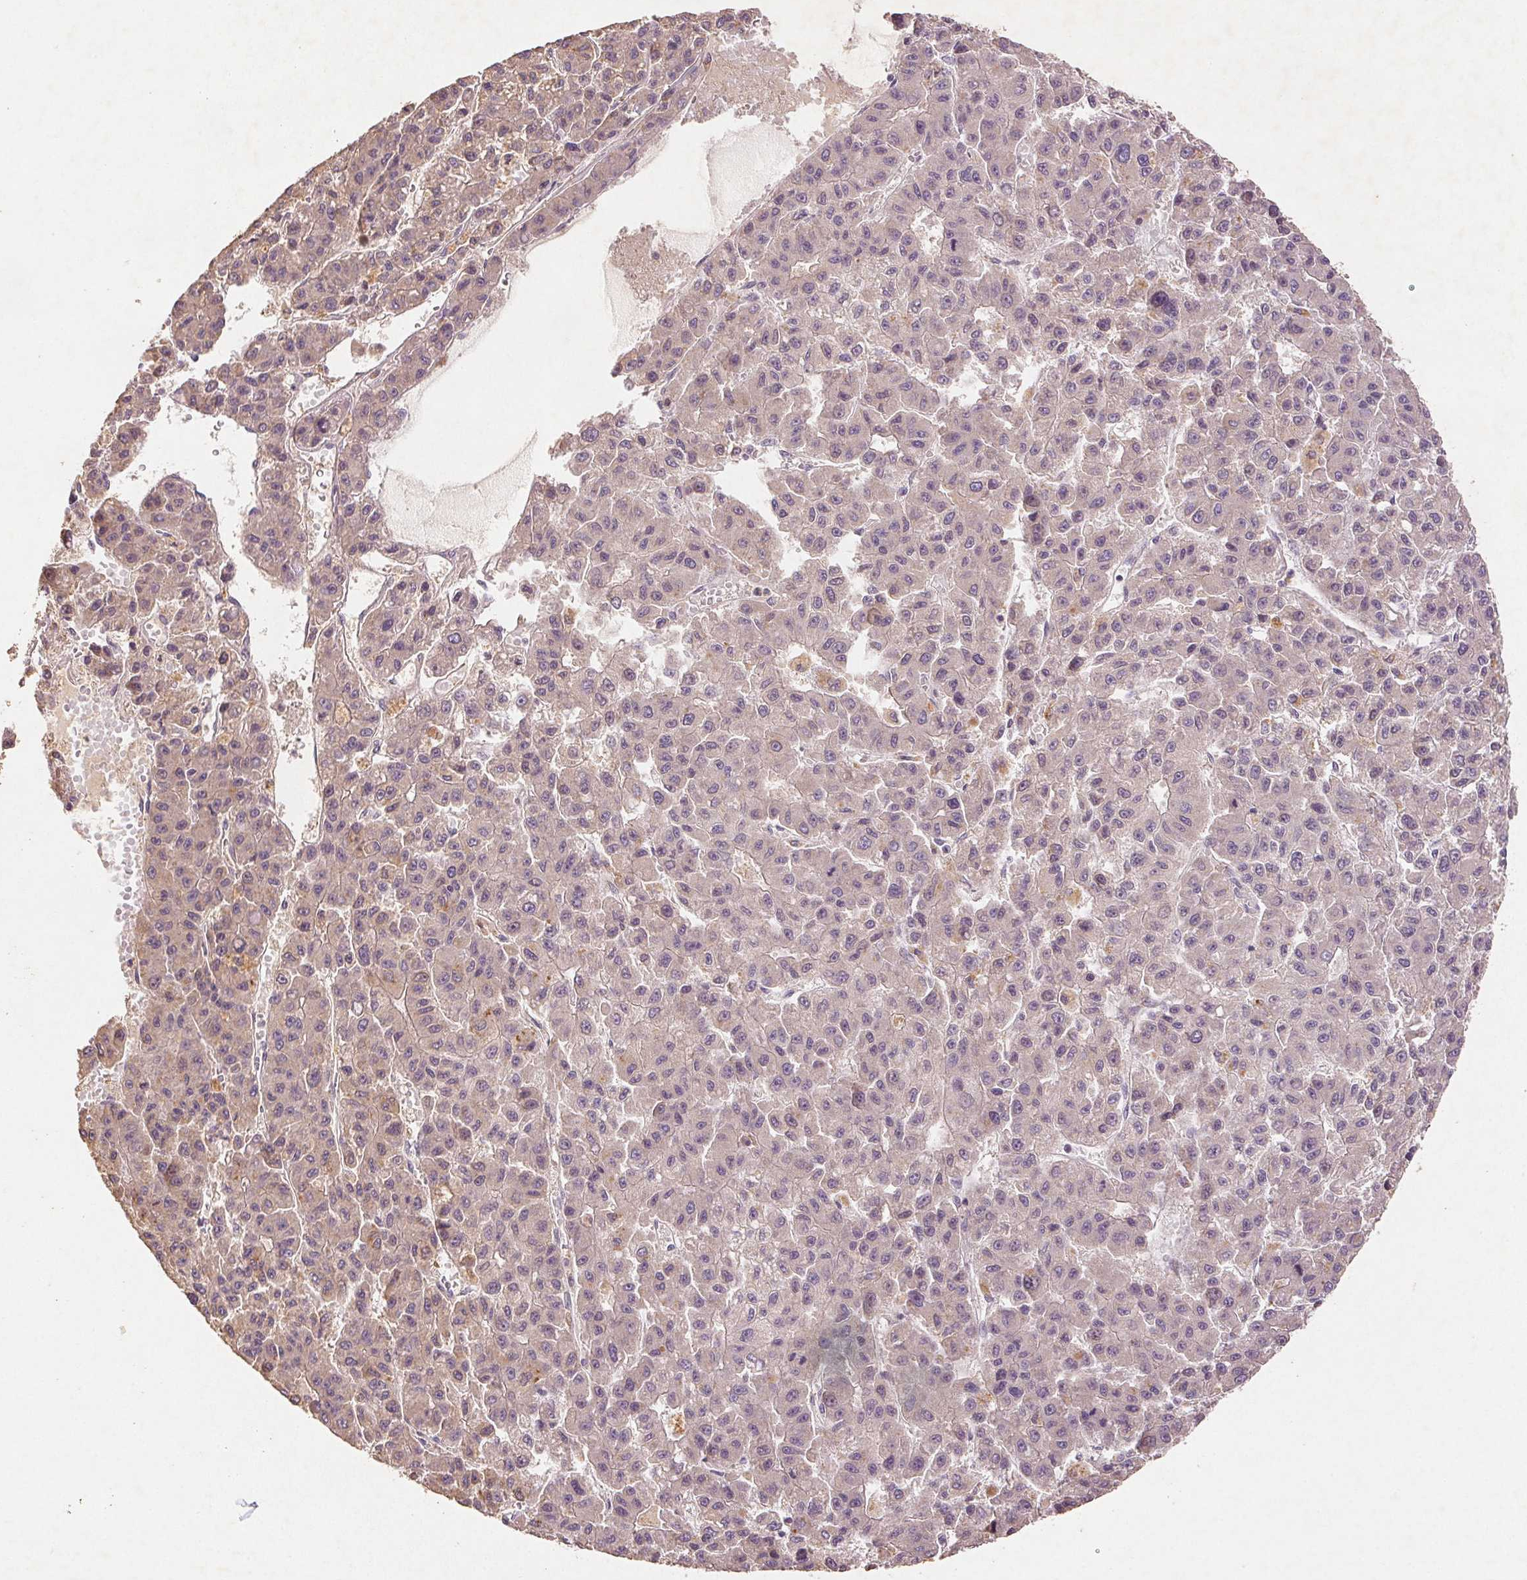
{"staining": {"intensity": "negative", "quantity": "none", "location": "none"}, "tissue": "liver cancer", "cell_type": "Tumor cells", "image_type": "cancer", "snomed": [{"axis": "morphology", "description": "Carcinoma, Hepatocellular, NOS"}, {"axis": "topography", "description": "Liver"}], "caption": "Liver cancer was stained to show a protein in brown. There is no significant expression in tumor cells.", "gene": "YIF1B", "patient": {"sex": "male", "age": 70}}